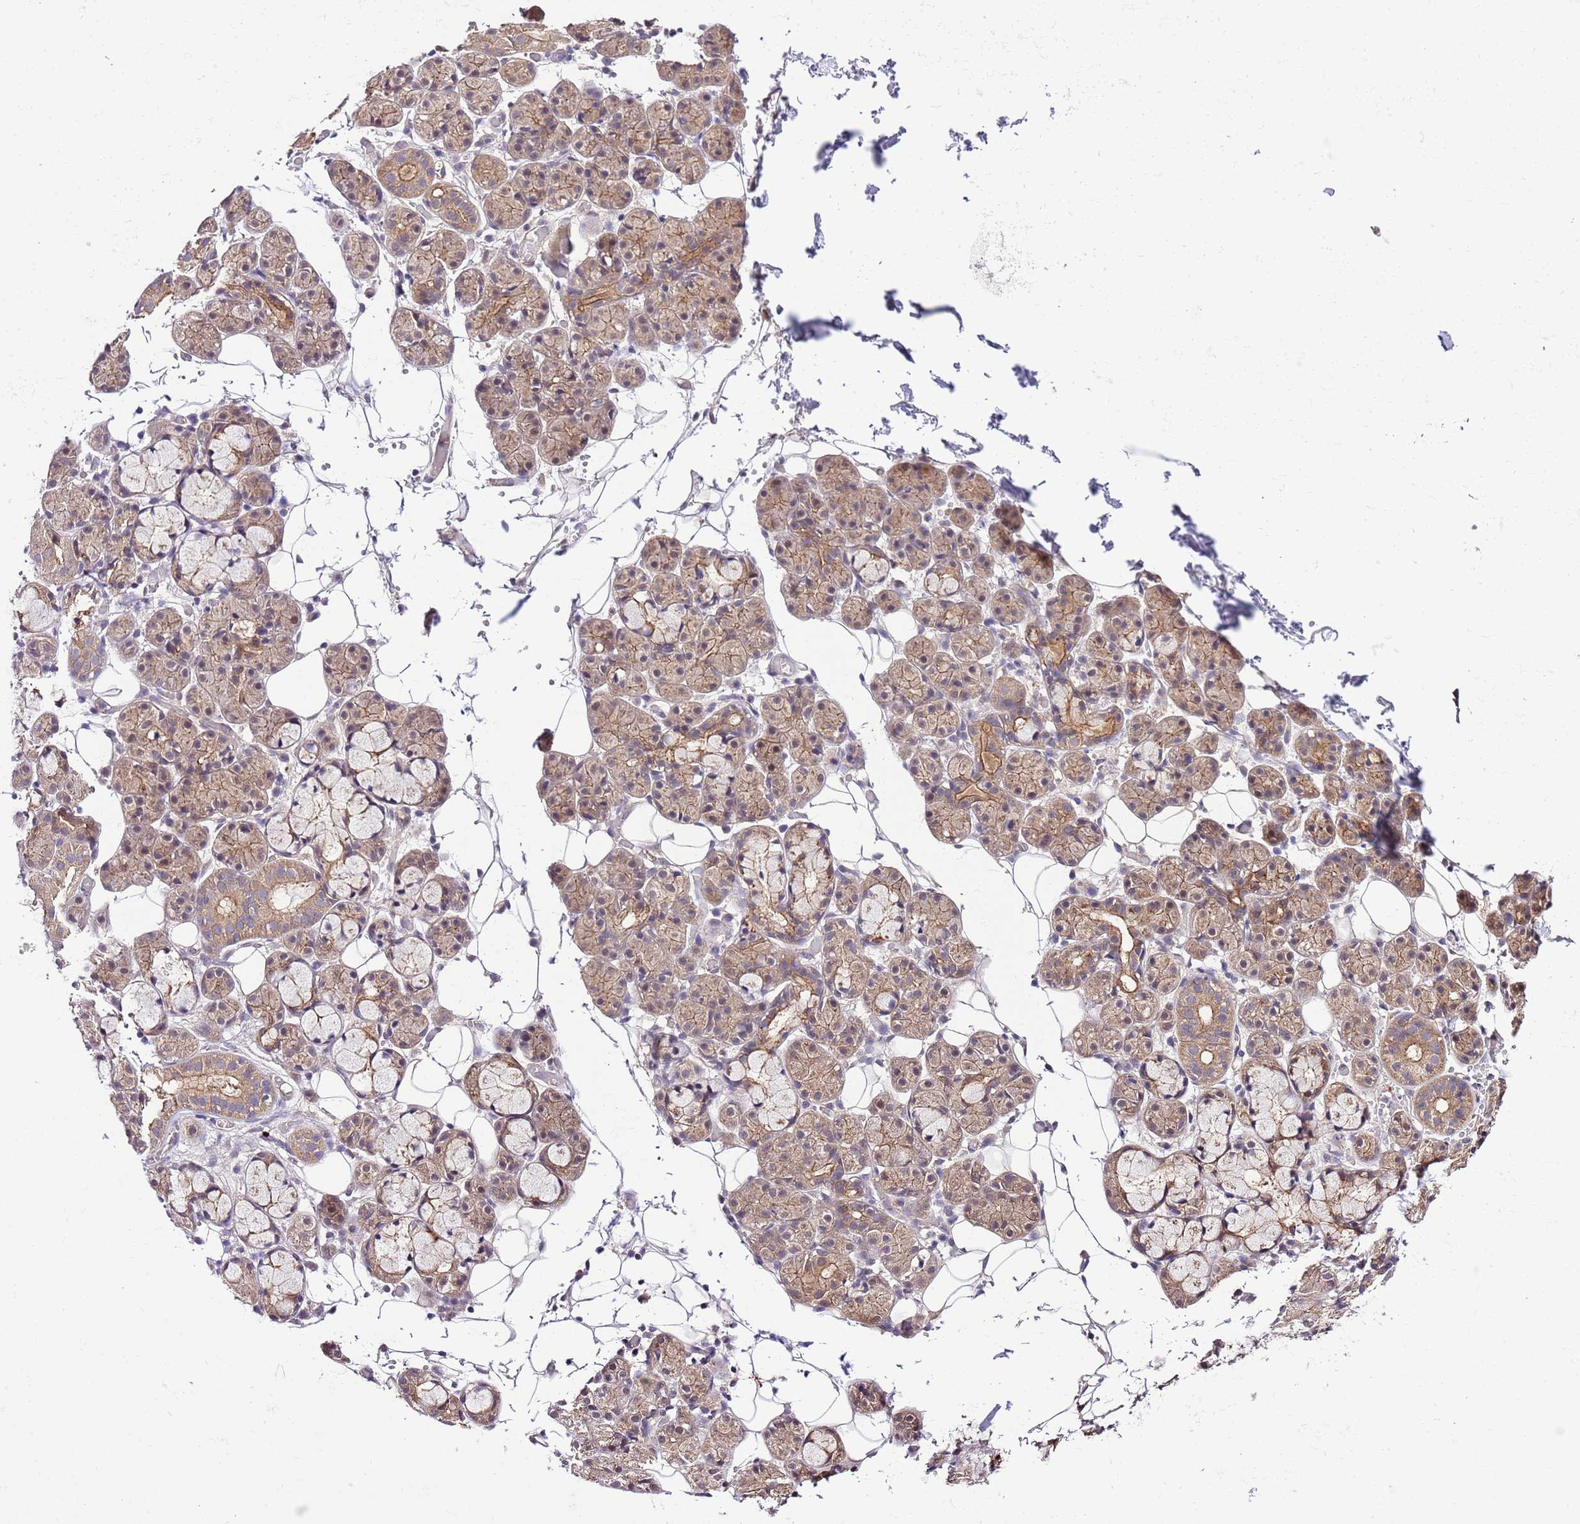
{"staining": {"intensity": "moderate", "quantity": "25%-75%", "location": "cytoplasmic/membranous"}, "tissue": "salivary gland", "cell_type": "Glandular cells", "image_type": "normal", "snomed": [{"axis": "morphology", "description": "Normal tissue, NOS"}, {"axis": "topography", "description": "Salivary gland"}], "caption": "This micrograph demonstrates immunohistochemistry staining of unremarkable salivary gland, with medium moderate cytoplasmic/membranous expression in approximately 25%-75% of glandular cells.", "gene": "DONSON", "patient": {"sex": "male", "age": 63}}